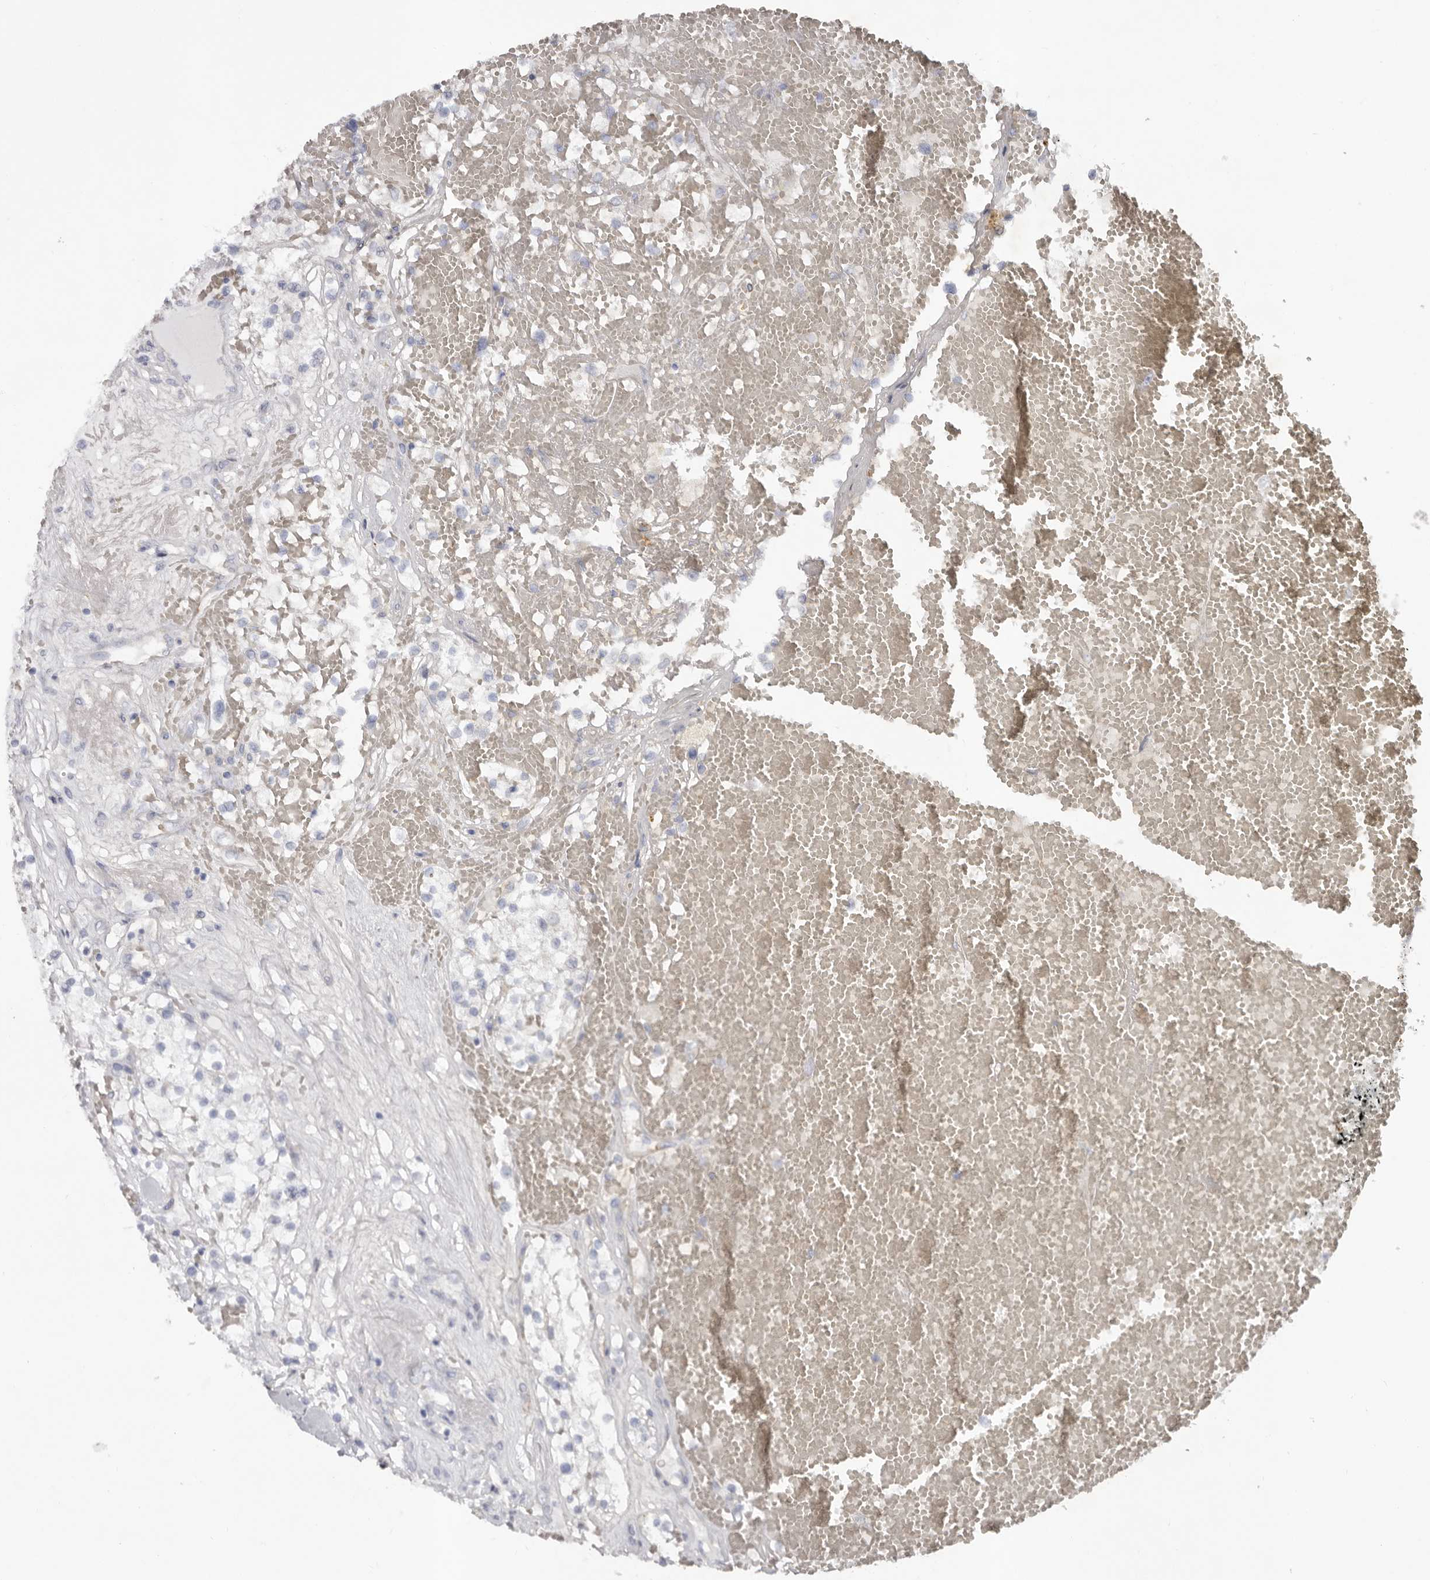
{"staining": {"intensity": "negative", "quantity": "none", "location": "none"}, "tissue": "renal cancer", "cell_type": "Tumor cells", "image_type": "cancer", "snomed": [{"axis": "morphology", "description": "Normal tissue, NOS"}, {"axis": "morphology", "description": "Adenocarcinoma, NOS"}, {"axis": "topography", "description": "Kidney"}], "caption": "This is an immunohistochemistry (IHC) histopathology image of human adenocarcinoma (renal). There is no expression in tumor cells.", "gene": "SPTA1", "patient": {"sex": "male", "age": 68}}